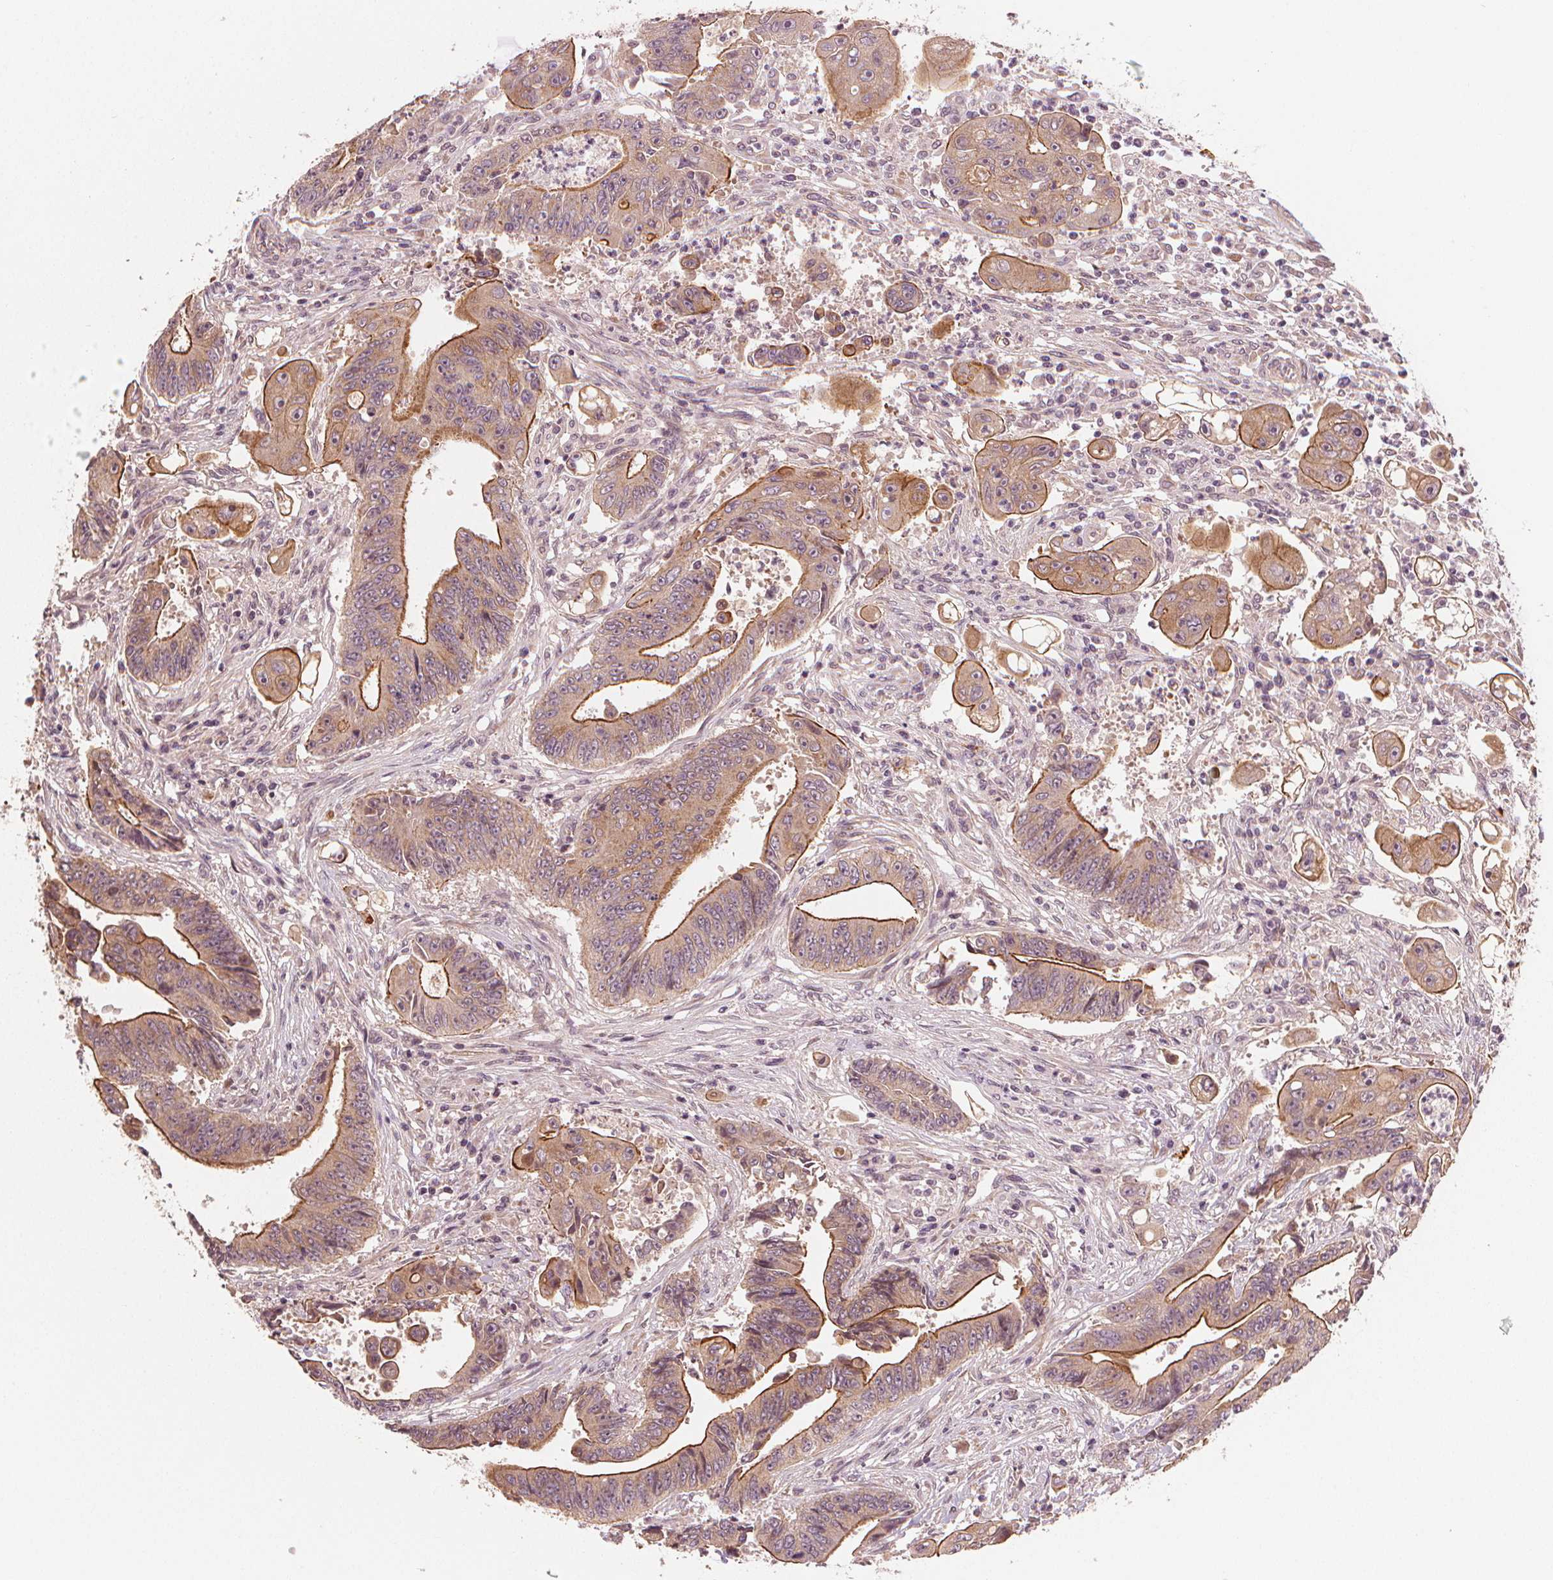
{"staining": {"intensity": "strong", "quantity": "<25%", "location": "cytoplasmic/membranous"}, "tissue": "colorectal cancer", "cell_type": "Tumor cells", "image_type": "cancer", "snomed": [{"axis": "morphology", "description": "Adenocarcinoma, NOS"}, {"axis": "topography", "description": "Rectum"}], "caption": "Colorectal cancer (adenocarcinoma) tissue reveals strong cytoplasmic/membranous expression in approximately <25% of tumor cells (DAB (3,3'-diaminobenzidine) IHC, brown staining for protein, blue staining for nuclei).", "gene": "CLBA1", "patient": {"sex": "male", "age": 54}}